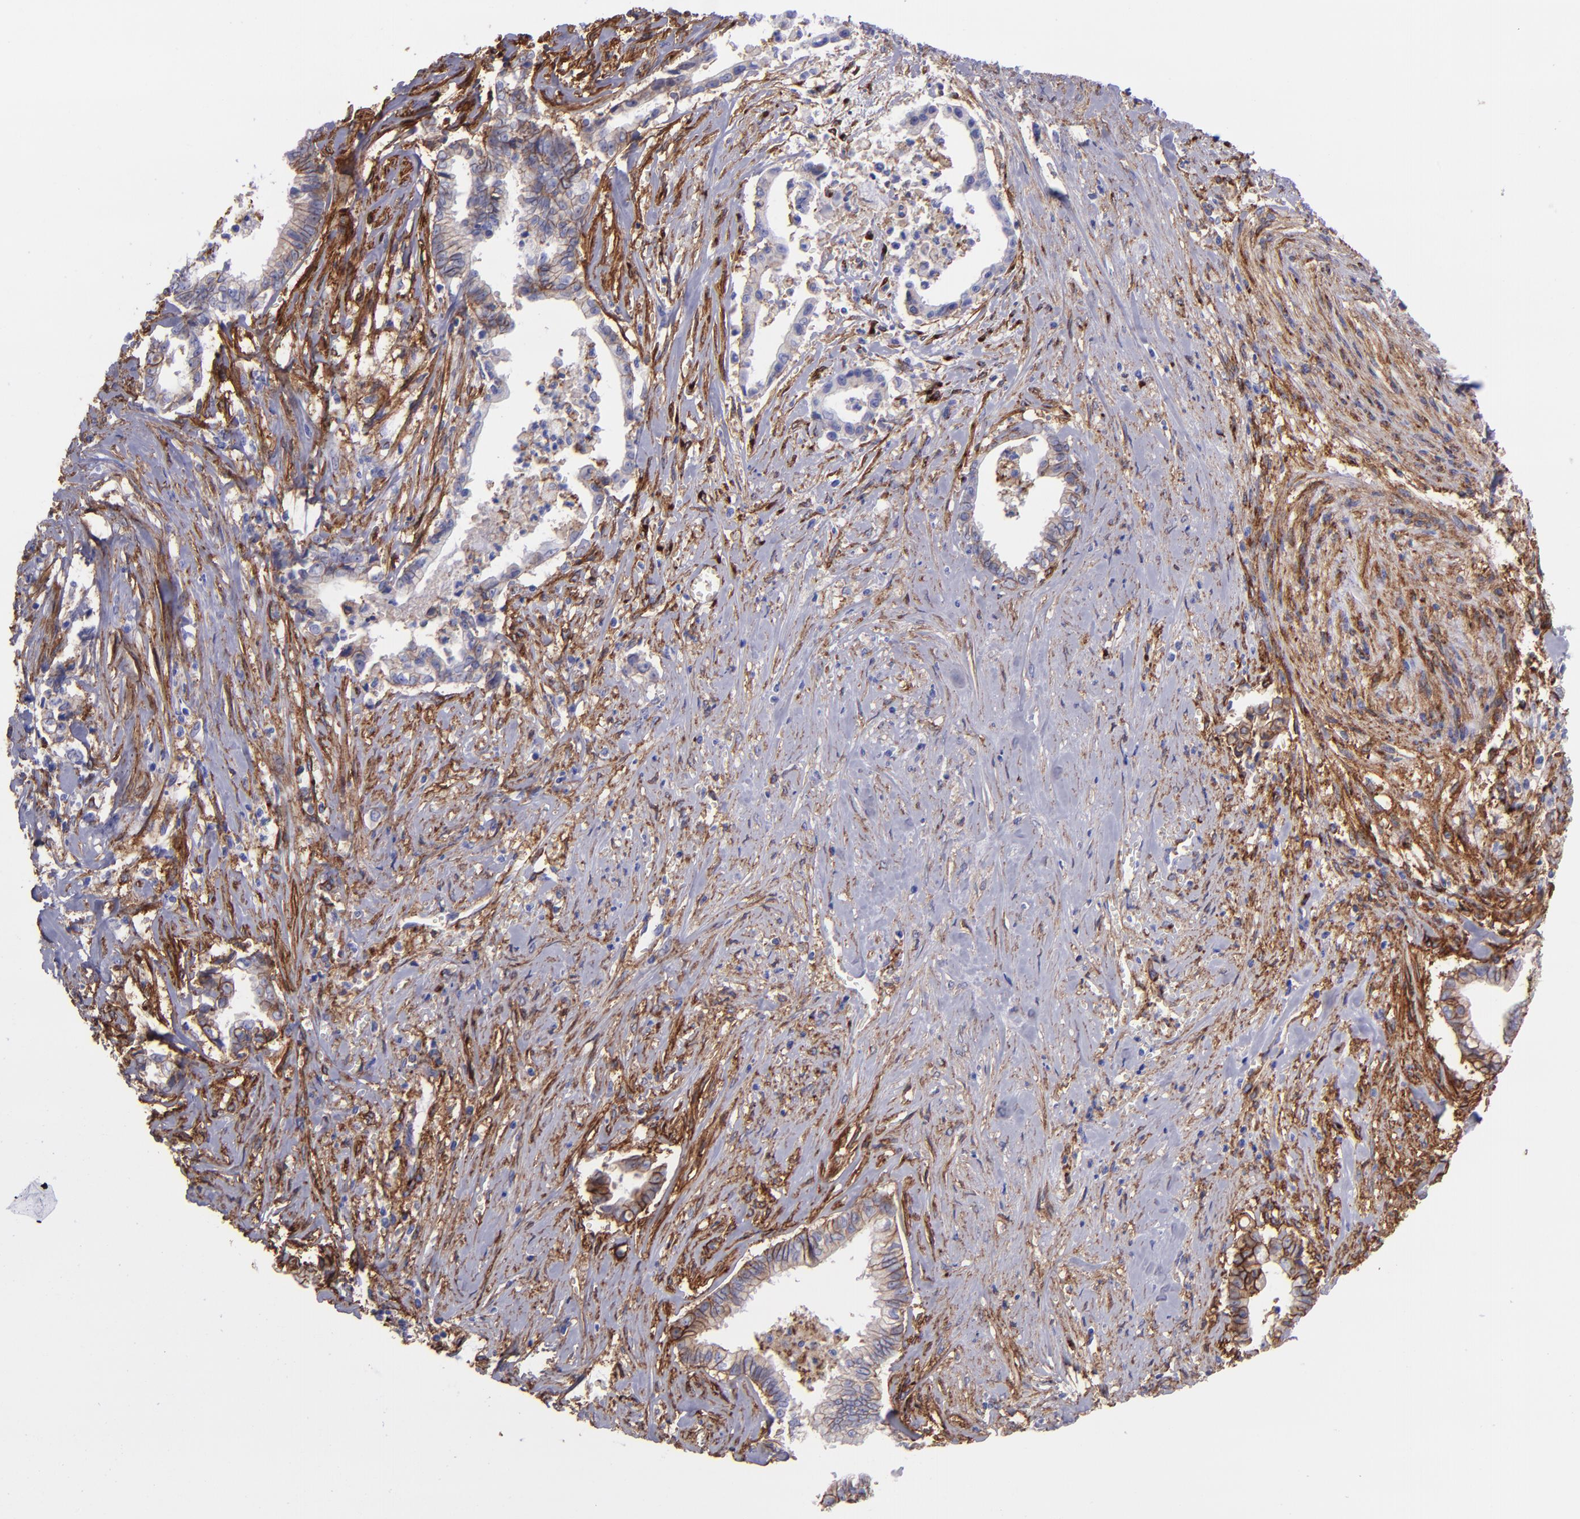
{"staining": {"intensity": "moderate", "quantity": "<25%", "location": "cytoplasmic/membranous"}, "tissue": "liver cancer", "cell_type": "Tumor cells", "image_type": "cancer", "snomed": [{"axis": "morphology", "description": "Cholangiocarcinoma"}, {"axis": "topography", "description": "Liver"}], "caption": "Immunohistochemistry (IHC) micrograph of neoplastic tissue: human liver cholangiocarcinoma stained using immunohistochemistry (IHC) shows low levels of moderate protein expression localized specifically in the cytoplasmic/membranous of tumor cells, appearing as a cytoplasmic/membranous brown color.", "gene": "ITGAV", "patient": {"sex": "male", "age": 57}}